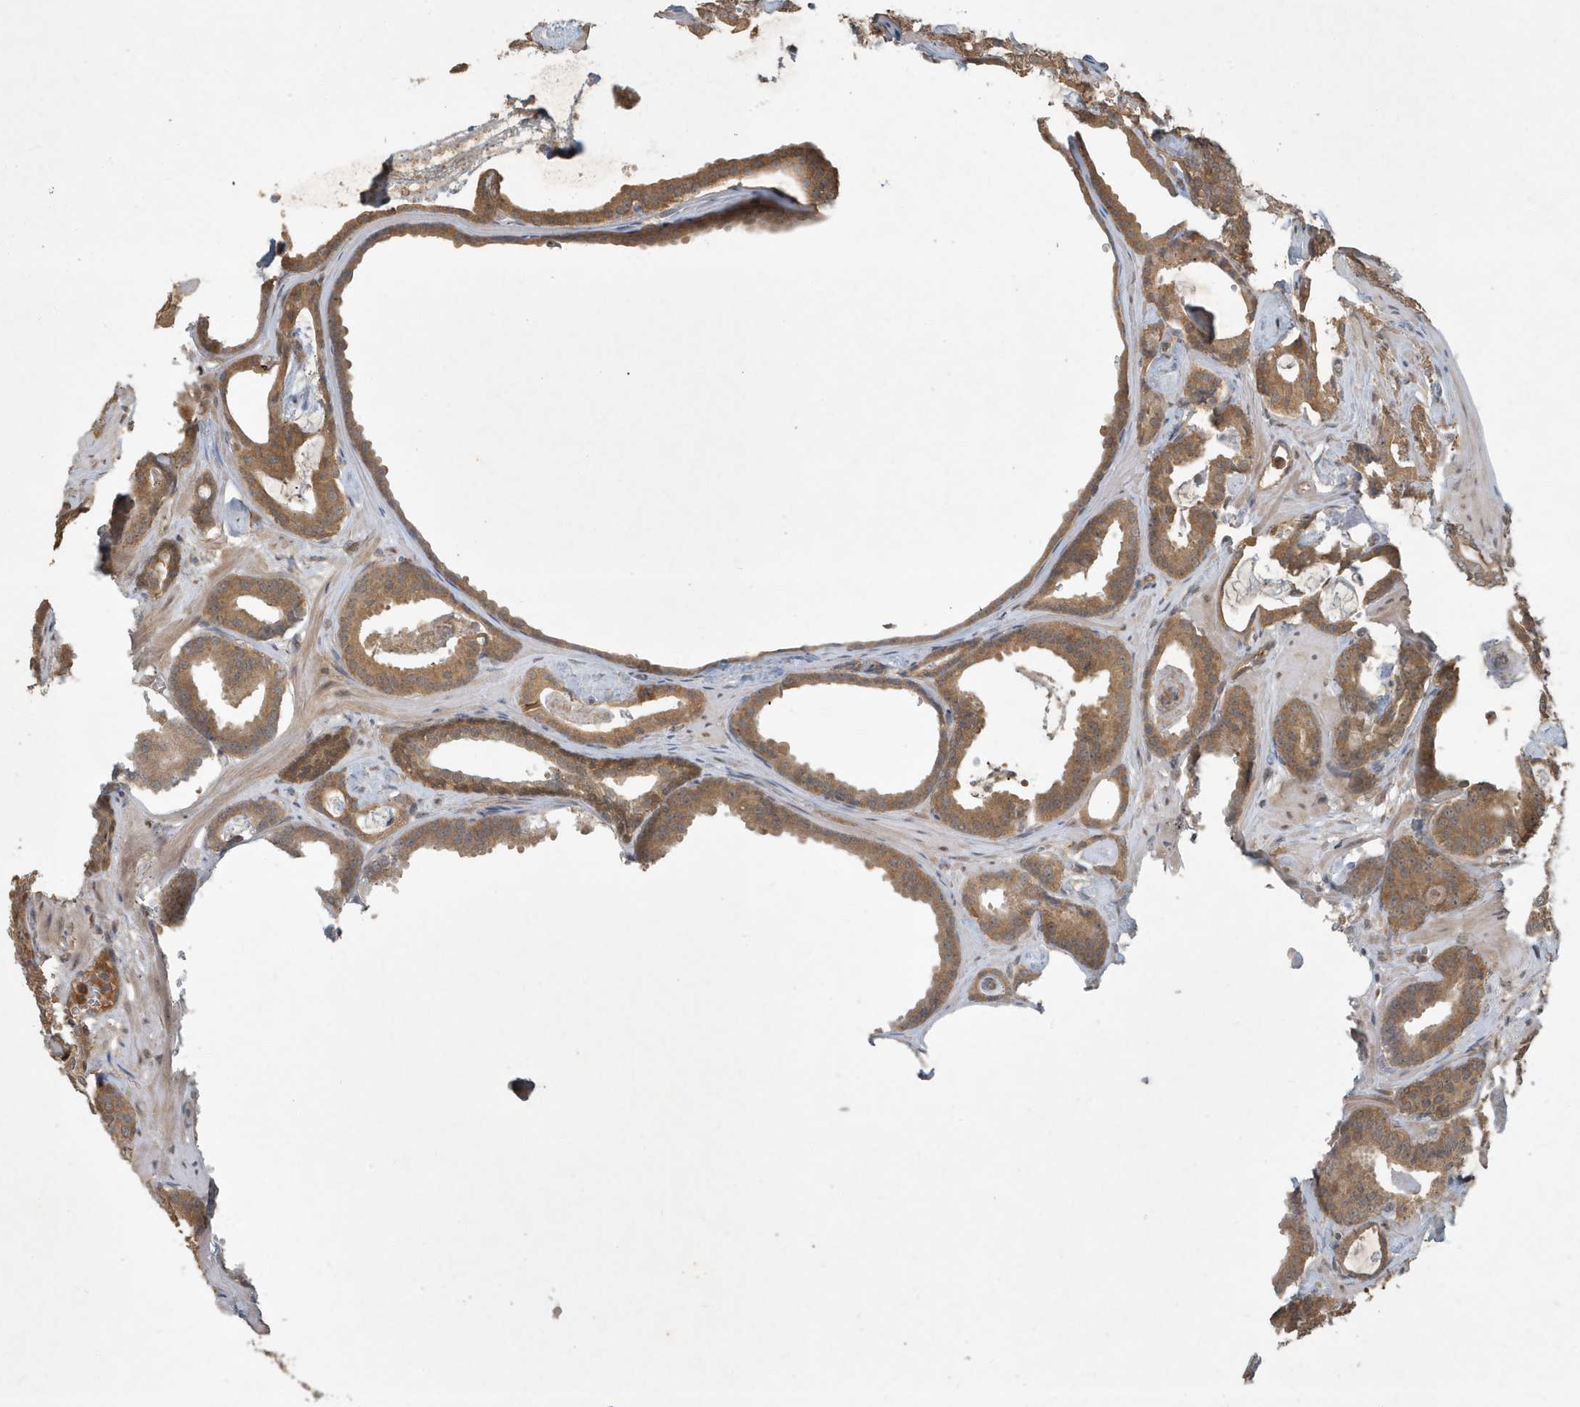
{"staining": {"intensity": "moderate", "quantity": ">75%", "location": "cytoplasmic/membranous"}, "tissue": "prostate cancer", "cell_type": "Tumor cells", "image_type": "cancer", "snomed": [{"axis": "morphology", "description": "Adenocarcinoma, Low grade"}, {"axis": "topography", "description": "Prostate"}], "caption": "IHC photomicrograph of neoplastic tissue: human prostate adenocarcinoma (low-grade) stained using immunohistochemistry (IHC) displays medium levels of moderate protein expression localized specifically in the cytoplasmic/membranous of tumor cells, appearing as a cytoplasmic/membranous brown color.", "gene": "ABCB9", "patient": {"sex": "male", "age": 53}}